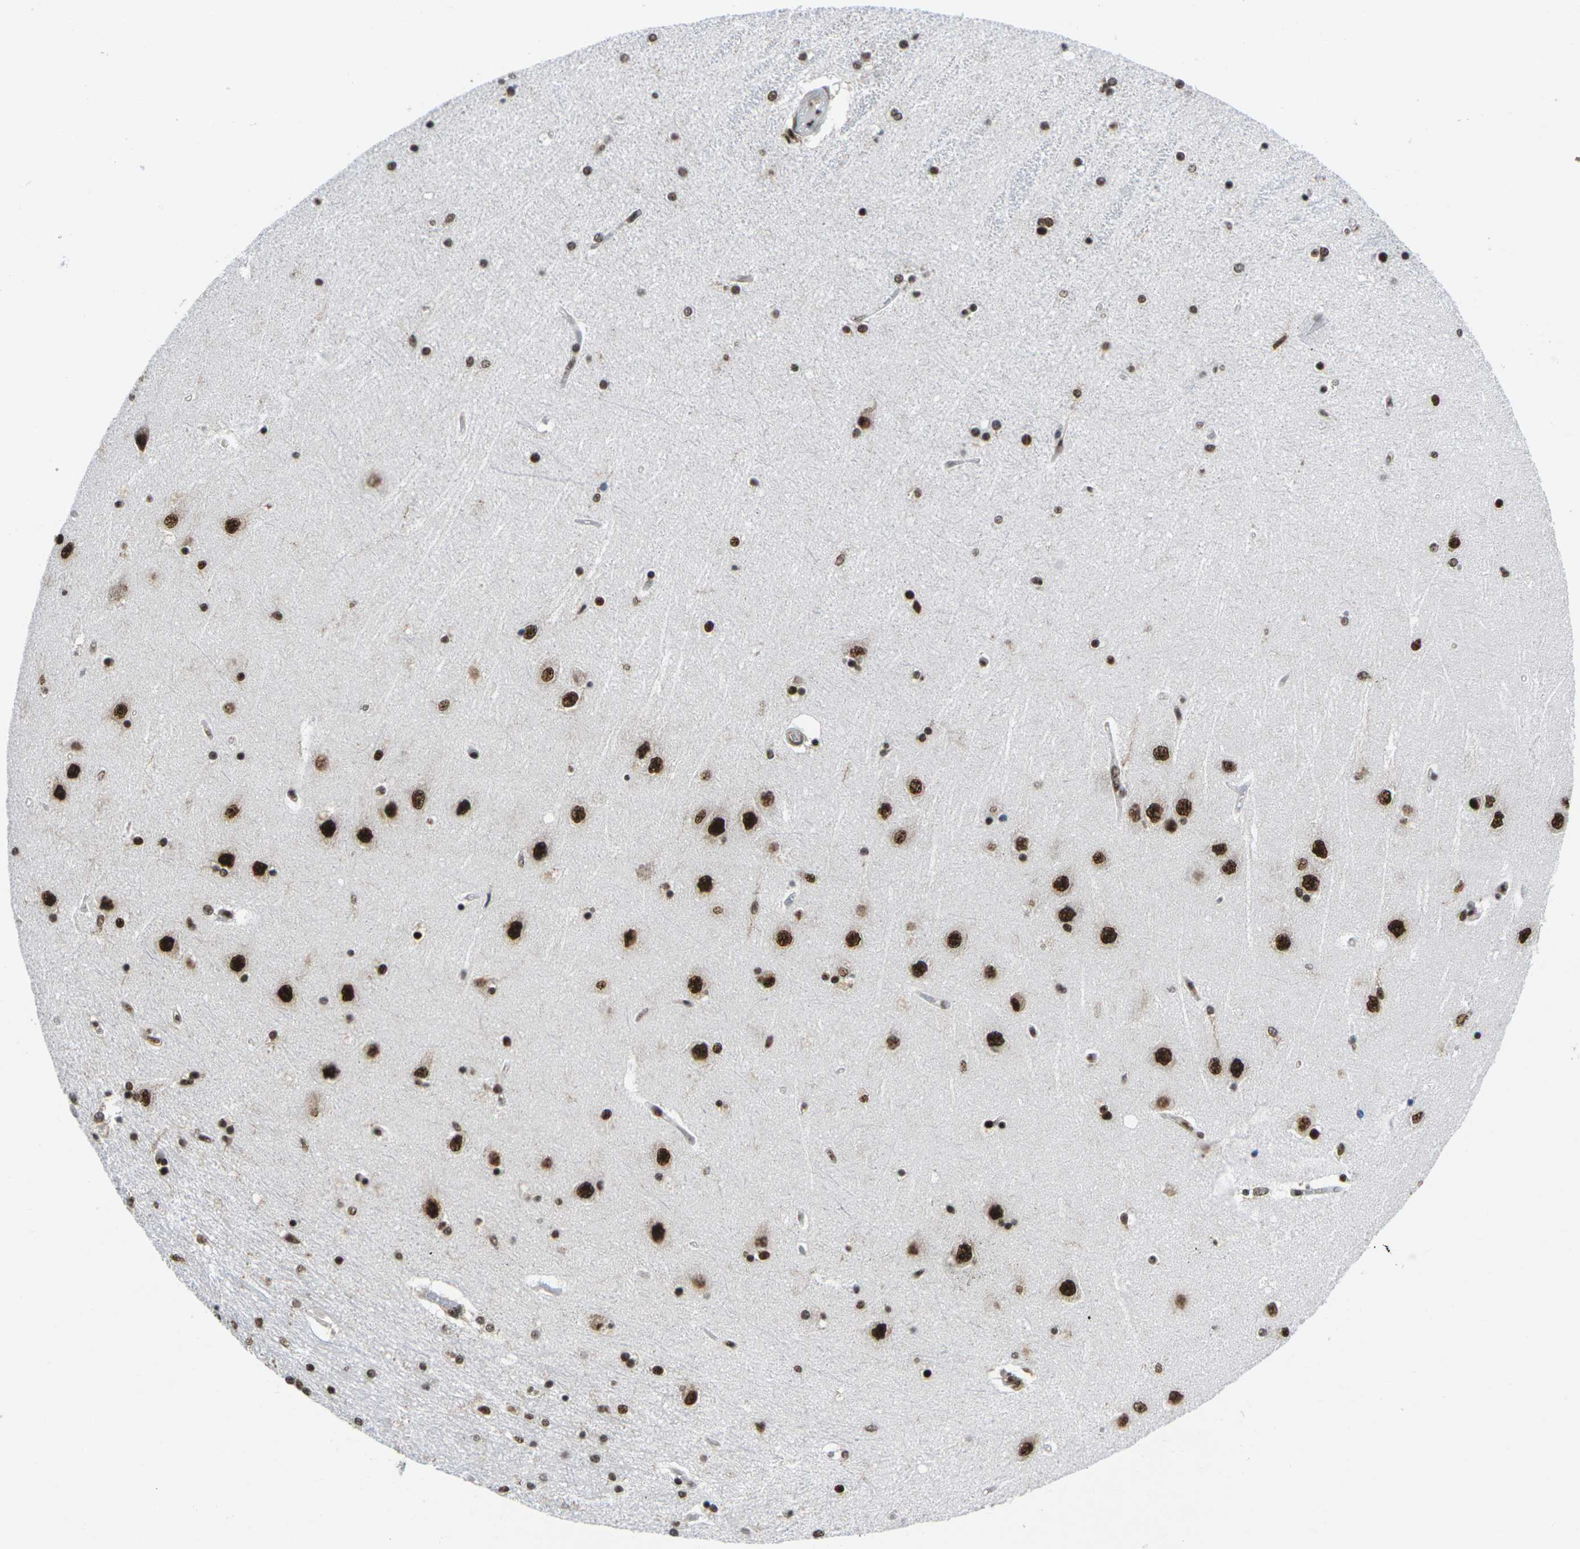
{"staining": {"intensity": "strong", "quantity": ">75%", "location": "nuclear"}, "tissue": "hippocampus", "cell_type": "Glial cells", "image_type": "normal", "snomed": [{"axis": "morphology", "description": "Normal tissue, NOS"}, {"axis": "topography", "description": "Hippocampus"}], "caption": "A histopathology image of human hippocampus stained for a protein demonstrates strong nuclear brown staining in glial cells.", "gene": "MAGOH", "patient": {"sex": "female", "age": 54}}